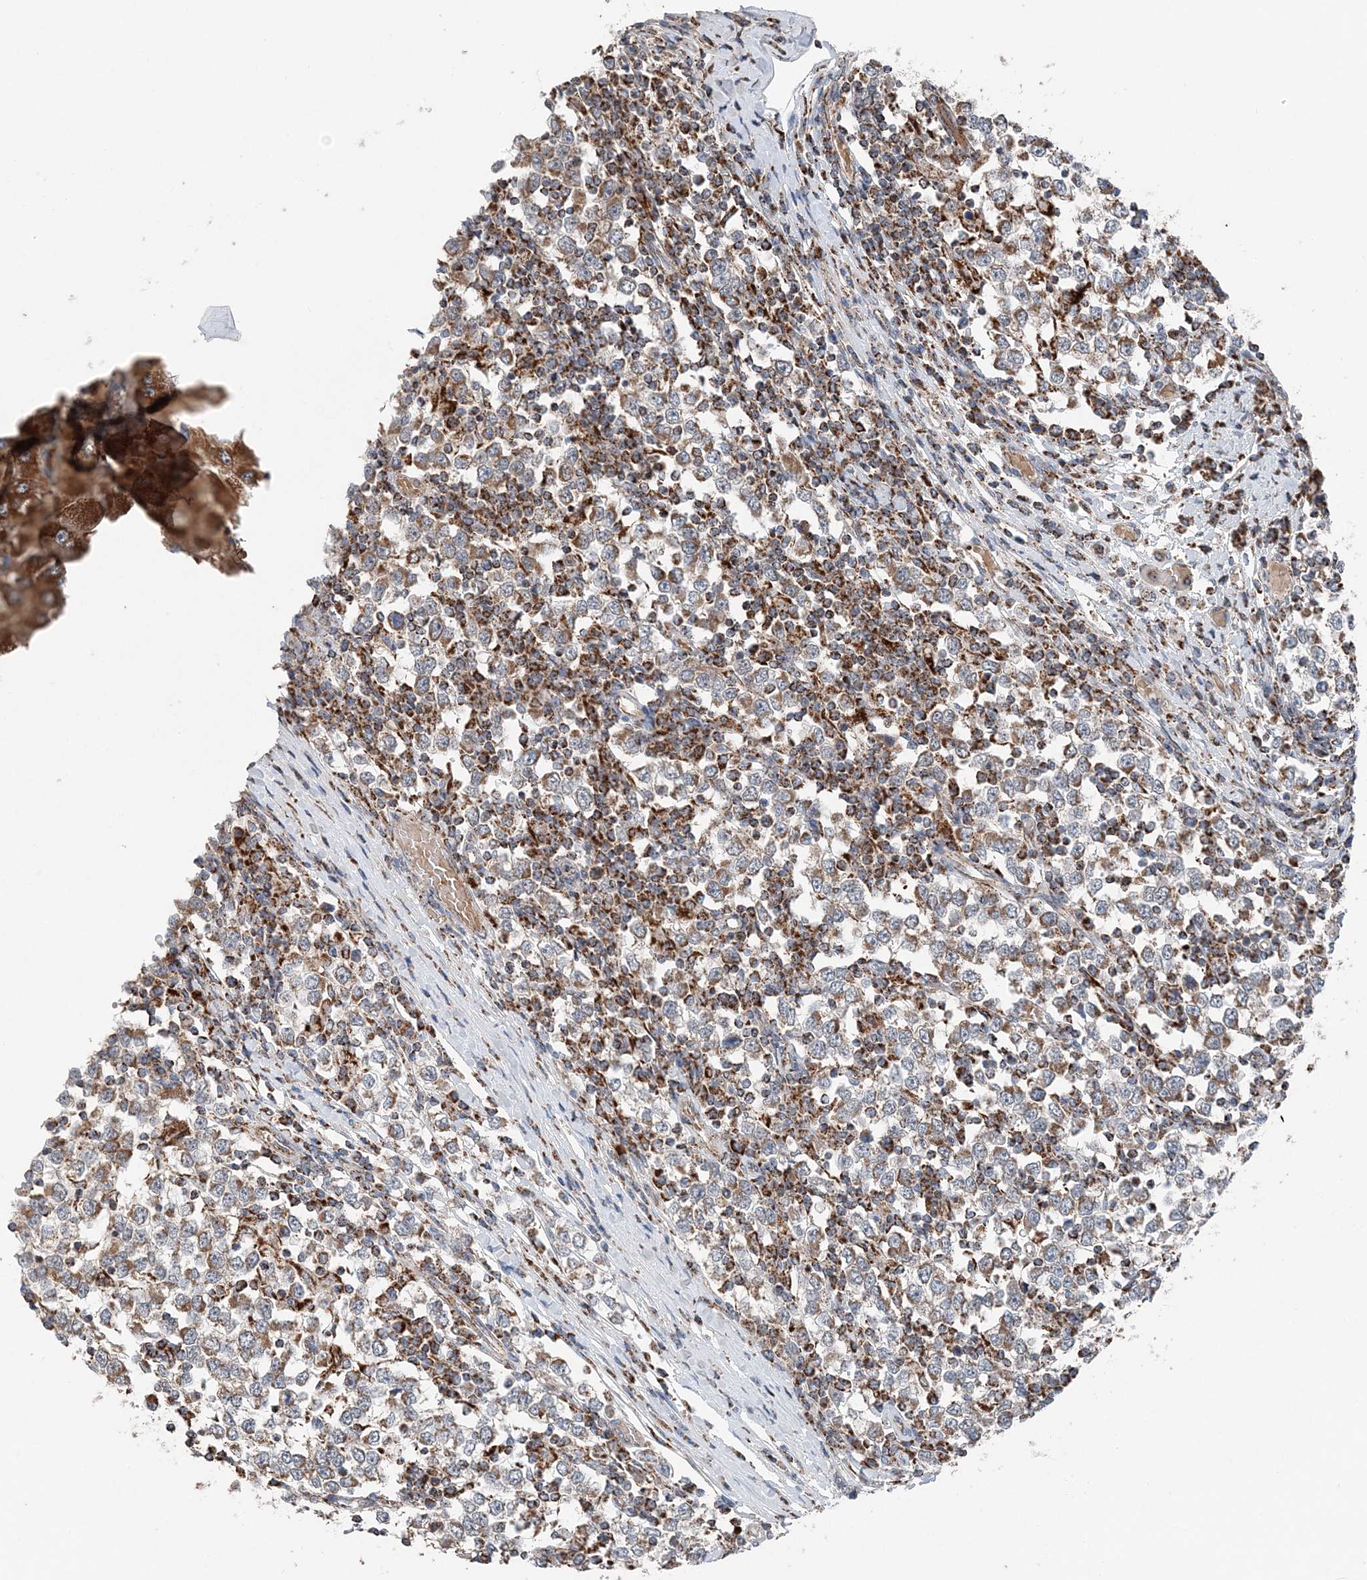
{"staining": {"intensity": "moderate", "quantity": ">75%", "location": "cytoplasmic/membranous"}, "tissue": "testis cancer", "cell_type": "Tumor cells", "image_type": "cancer", "snomed": [{"axis": "morphology", "description": "Seminoma, NOS"}, {"axis": "topography", "description": "Testis"}], "caption": "An immunohistochemistry (IHC) histopathology image of tumor tissue is shown. Protein staining in brown shows moderate cytoplasmic/membranous positivity in testis cancer (seminoma) within tumor cells.", "gene": "SPRY2", "patient": {"sex": "male", "age": 65}}